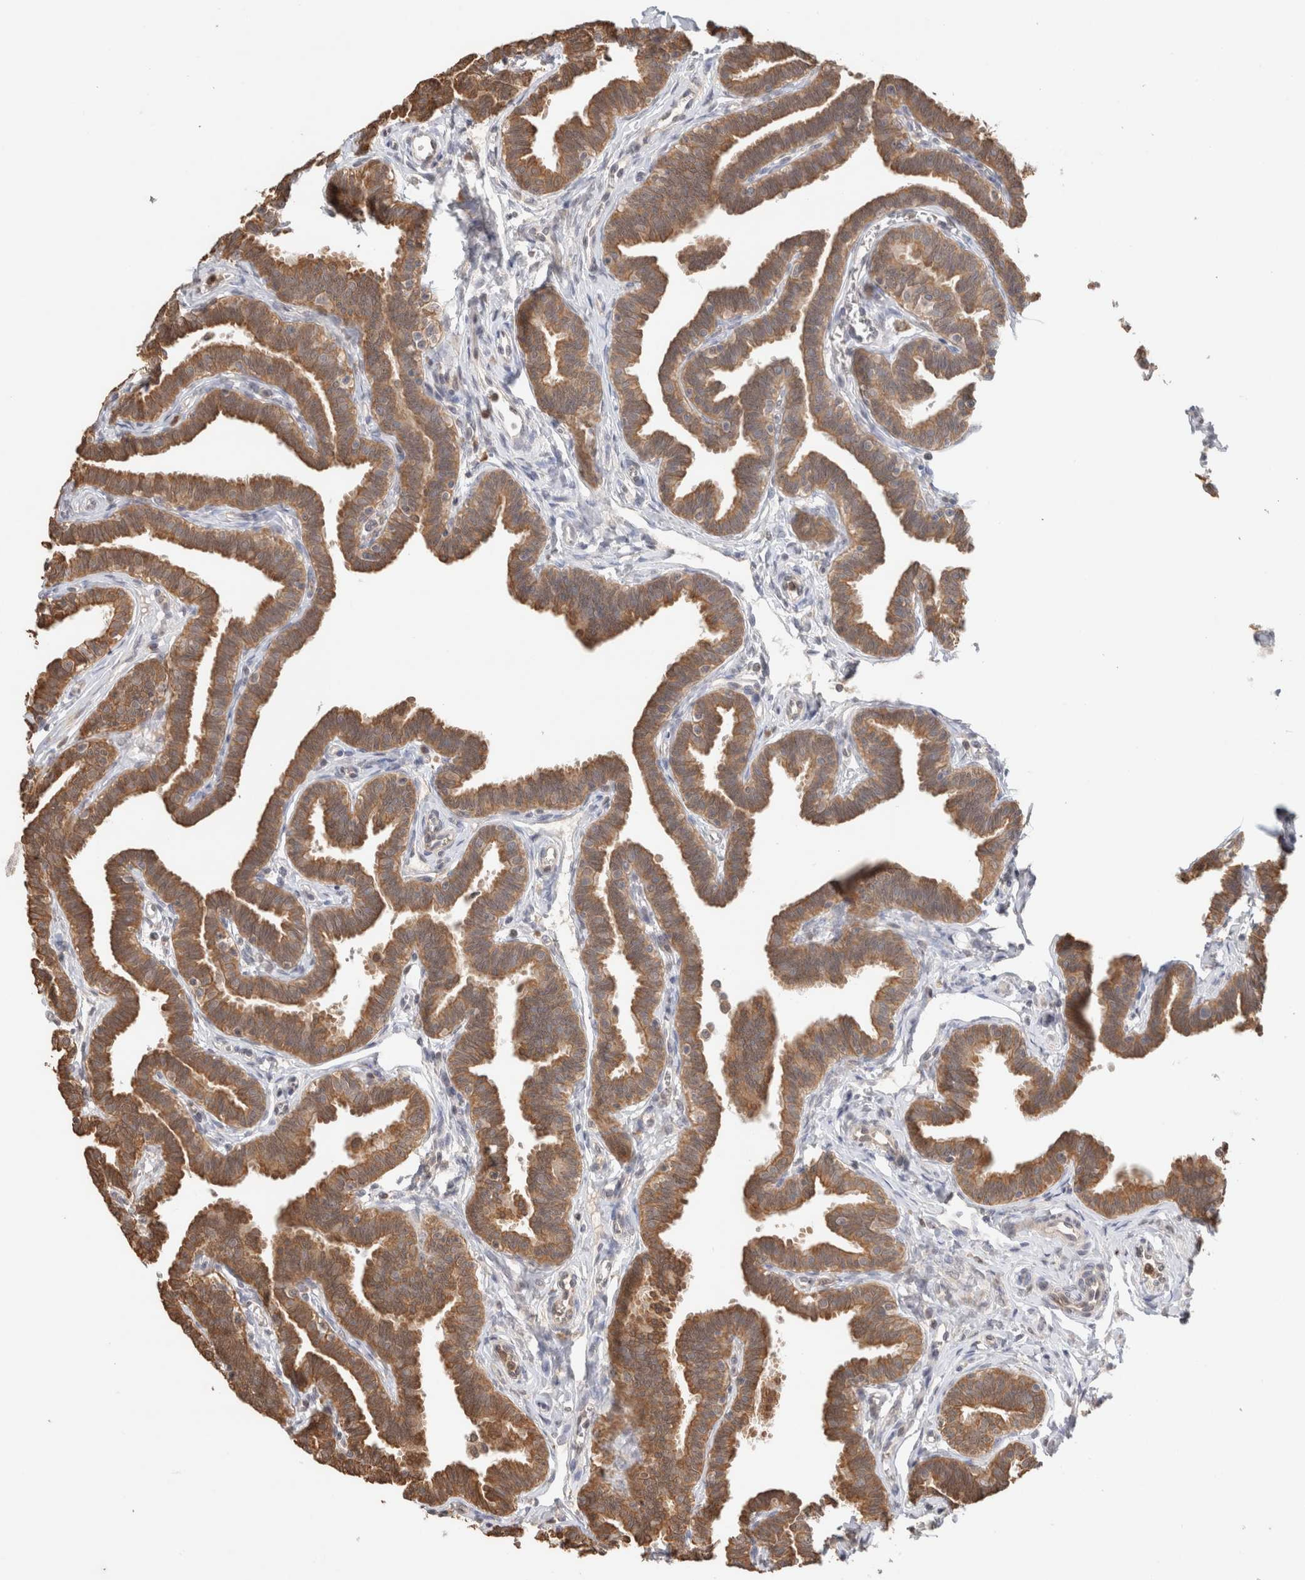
{"staining": {"intensity": "moderate", "quantity": ">75%", "location": "cytoplasmic/membranous"}, "tissue": "fallopian tube", "cell_type": "Glandular cells", "image_type": "normal", "snomed": [{"axis": "morphology", "description": "Normal tissue, NOS"}, {"axis": "topography", "description": "Fallopian tube"}, {"axis": "topography", "description": "Ovary"}], "caption": "A brown stain shows moderate cytoplasmic/membranous staining of a protein in glandular cells of unremarkable fallopian tube. Nuclei are stained in blue.", "gene": "CA13", "patient": {"sex": "female", "age": 23}}